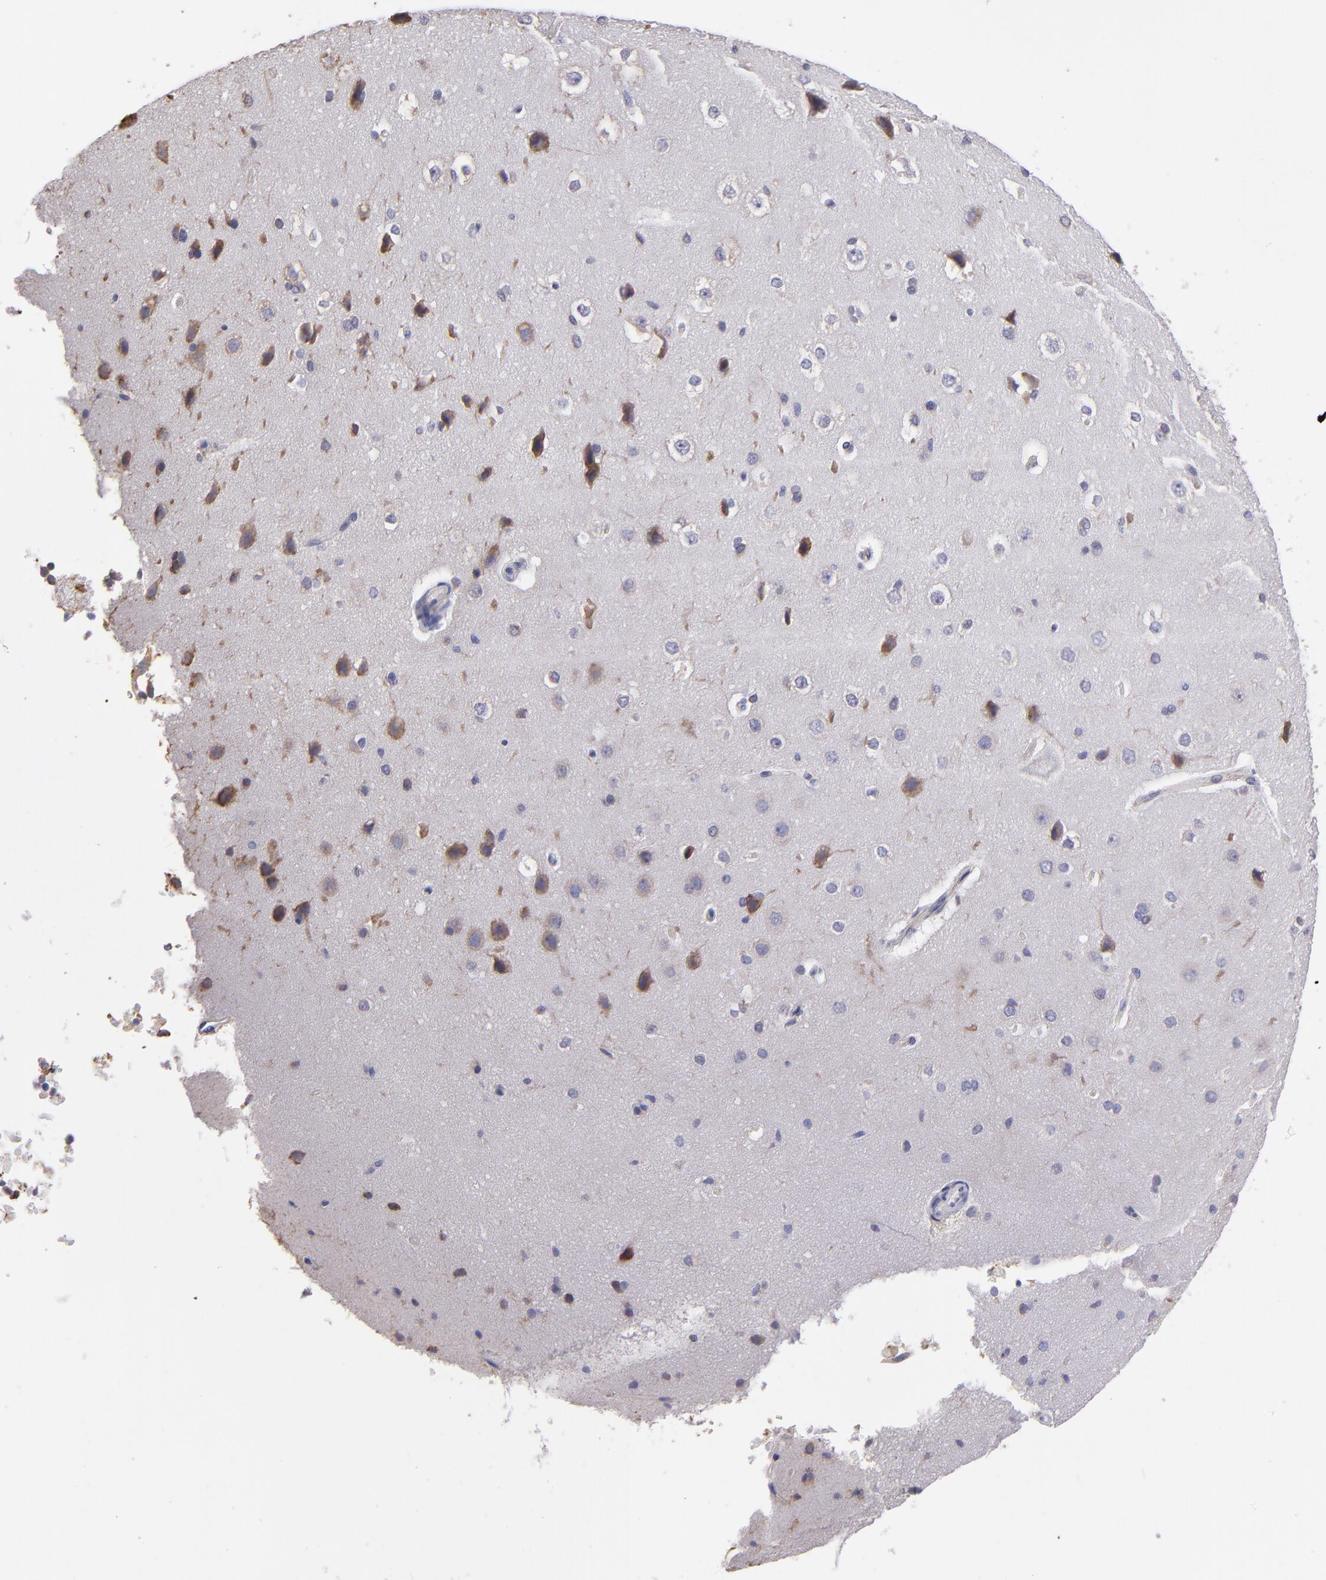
{"staining": {"intensity": "negative", "quantity": "none", "location": "none"}, "tissue": "cerebral cortex", "cell_type": "Endothelial cells", "image_type": "normal", "snomed": [{"axis": "morphology", "description": "Normal tissue, NOS"}, {"axis": "topography", "description": "Cerebral cortex"}], "caption": "There is no significant expression in endothelial cells of cerebral cortex. The staining is performed using DAB (3,3'-diaminobenzidine) brown chromogen with nuclei counter-stained in using hematoxylin.", "gene": "CALR", "patient": {"sex": "female", "age": 45}}